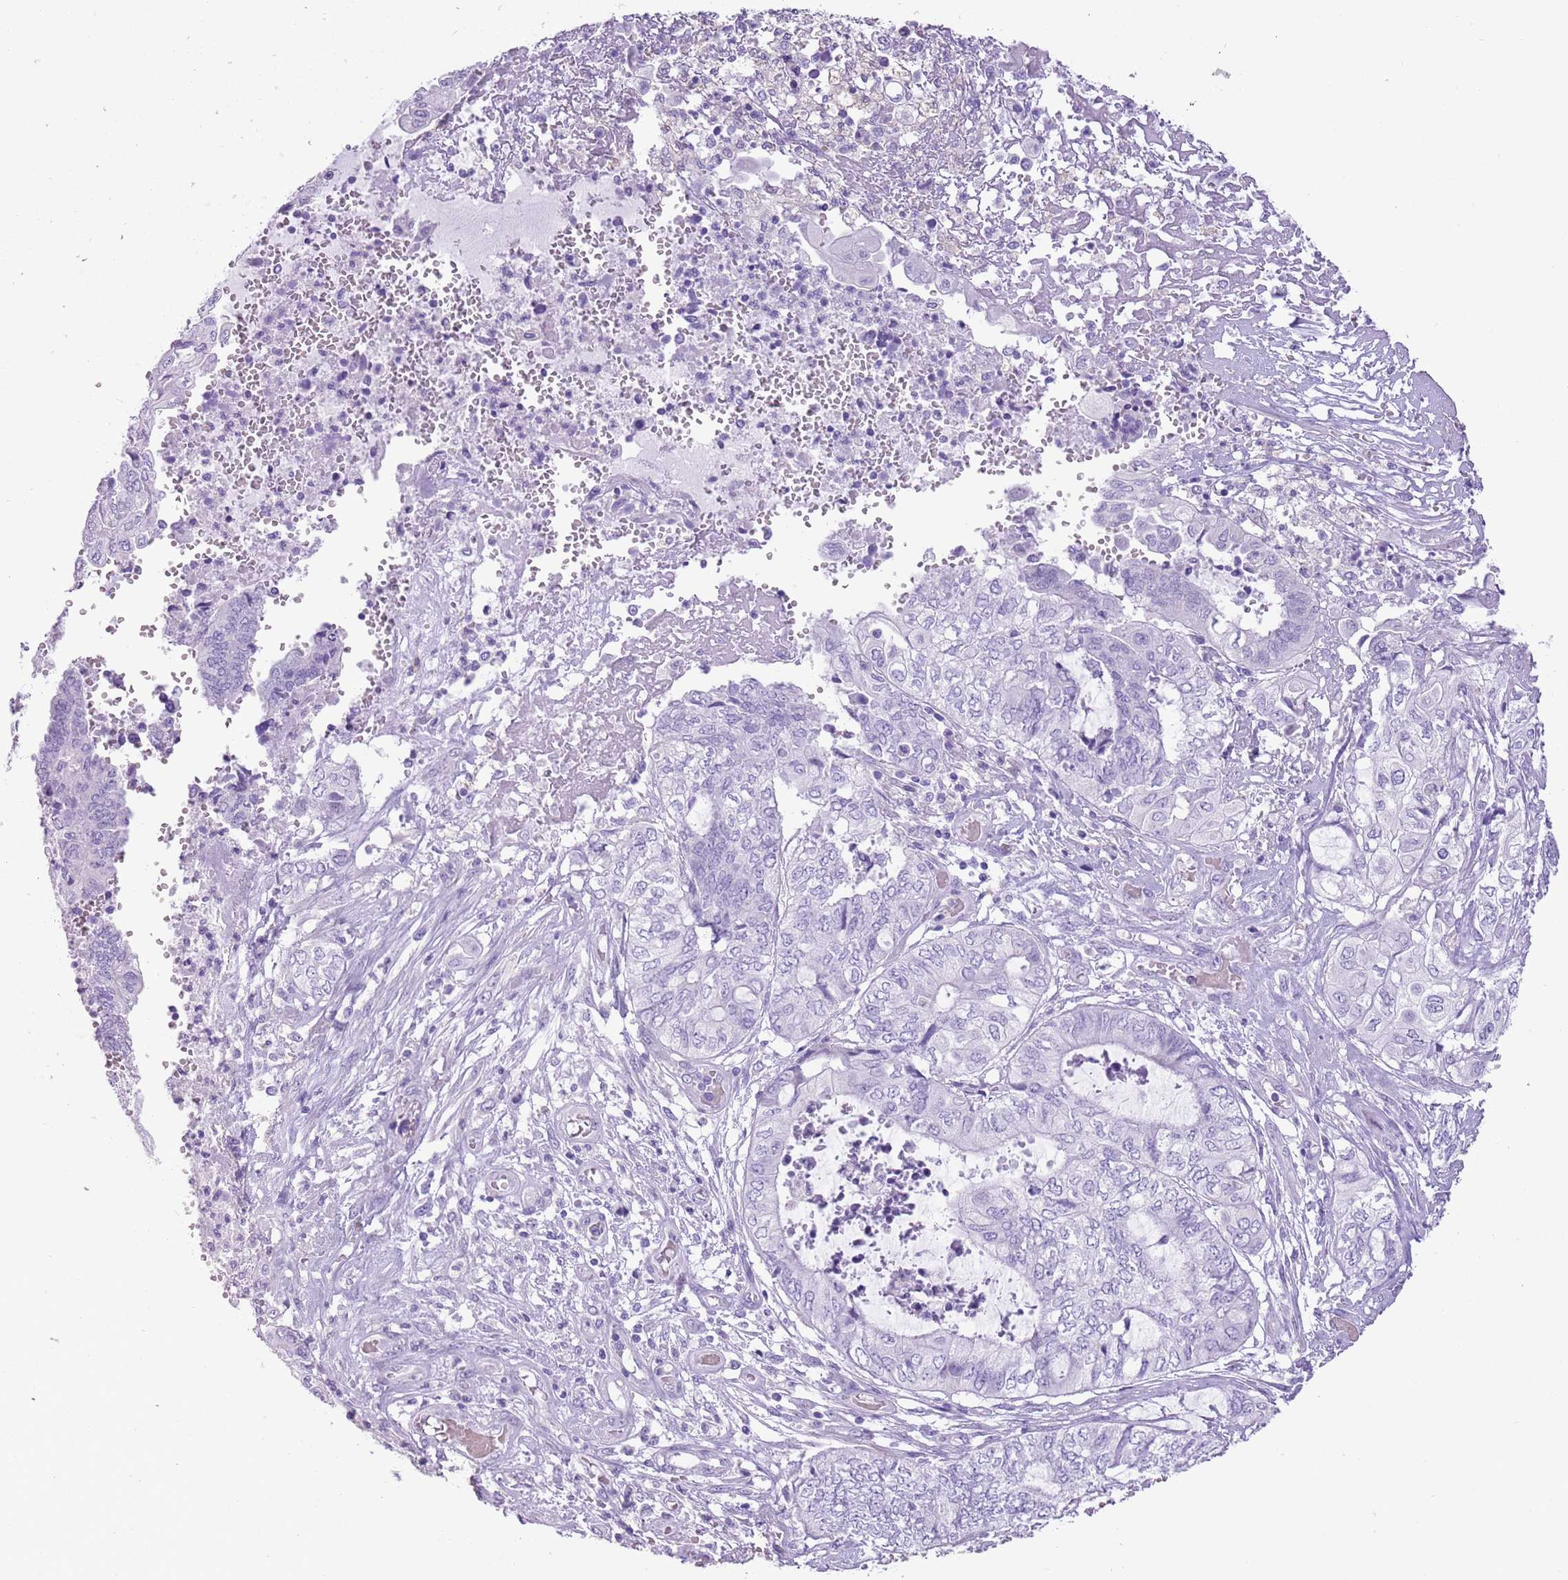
{"staining": {"intensity": "negative", "quantity": "none", "location": "none"}, "tissue": "endometrial cancer", "cell_type": "Tumor cells", "image_type": "cancer", "snomed": [{"axis": "morphology", "description": "Adenocarcinoma, NOS"}, {"axis": "topography", "description": "Uterus"}, {"axis": "topography", "description": "Endometrium"}], "caption": "This histopathology image is of endometrial cancer (adenocarcinoma) stained with IHC to label a protein in brown with the nuclei are counter-stained blue. There is no expression in tumor cells.", "gene": "SLC7A14", "patient": {"sex": "female", "age": 70}}